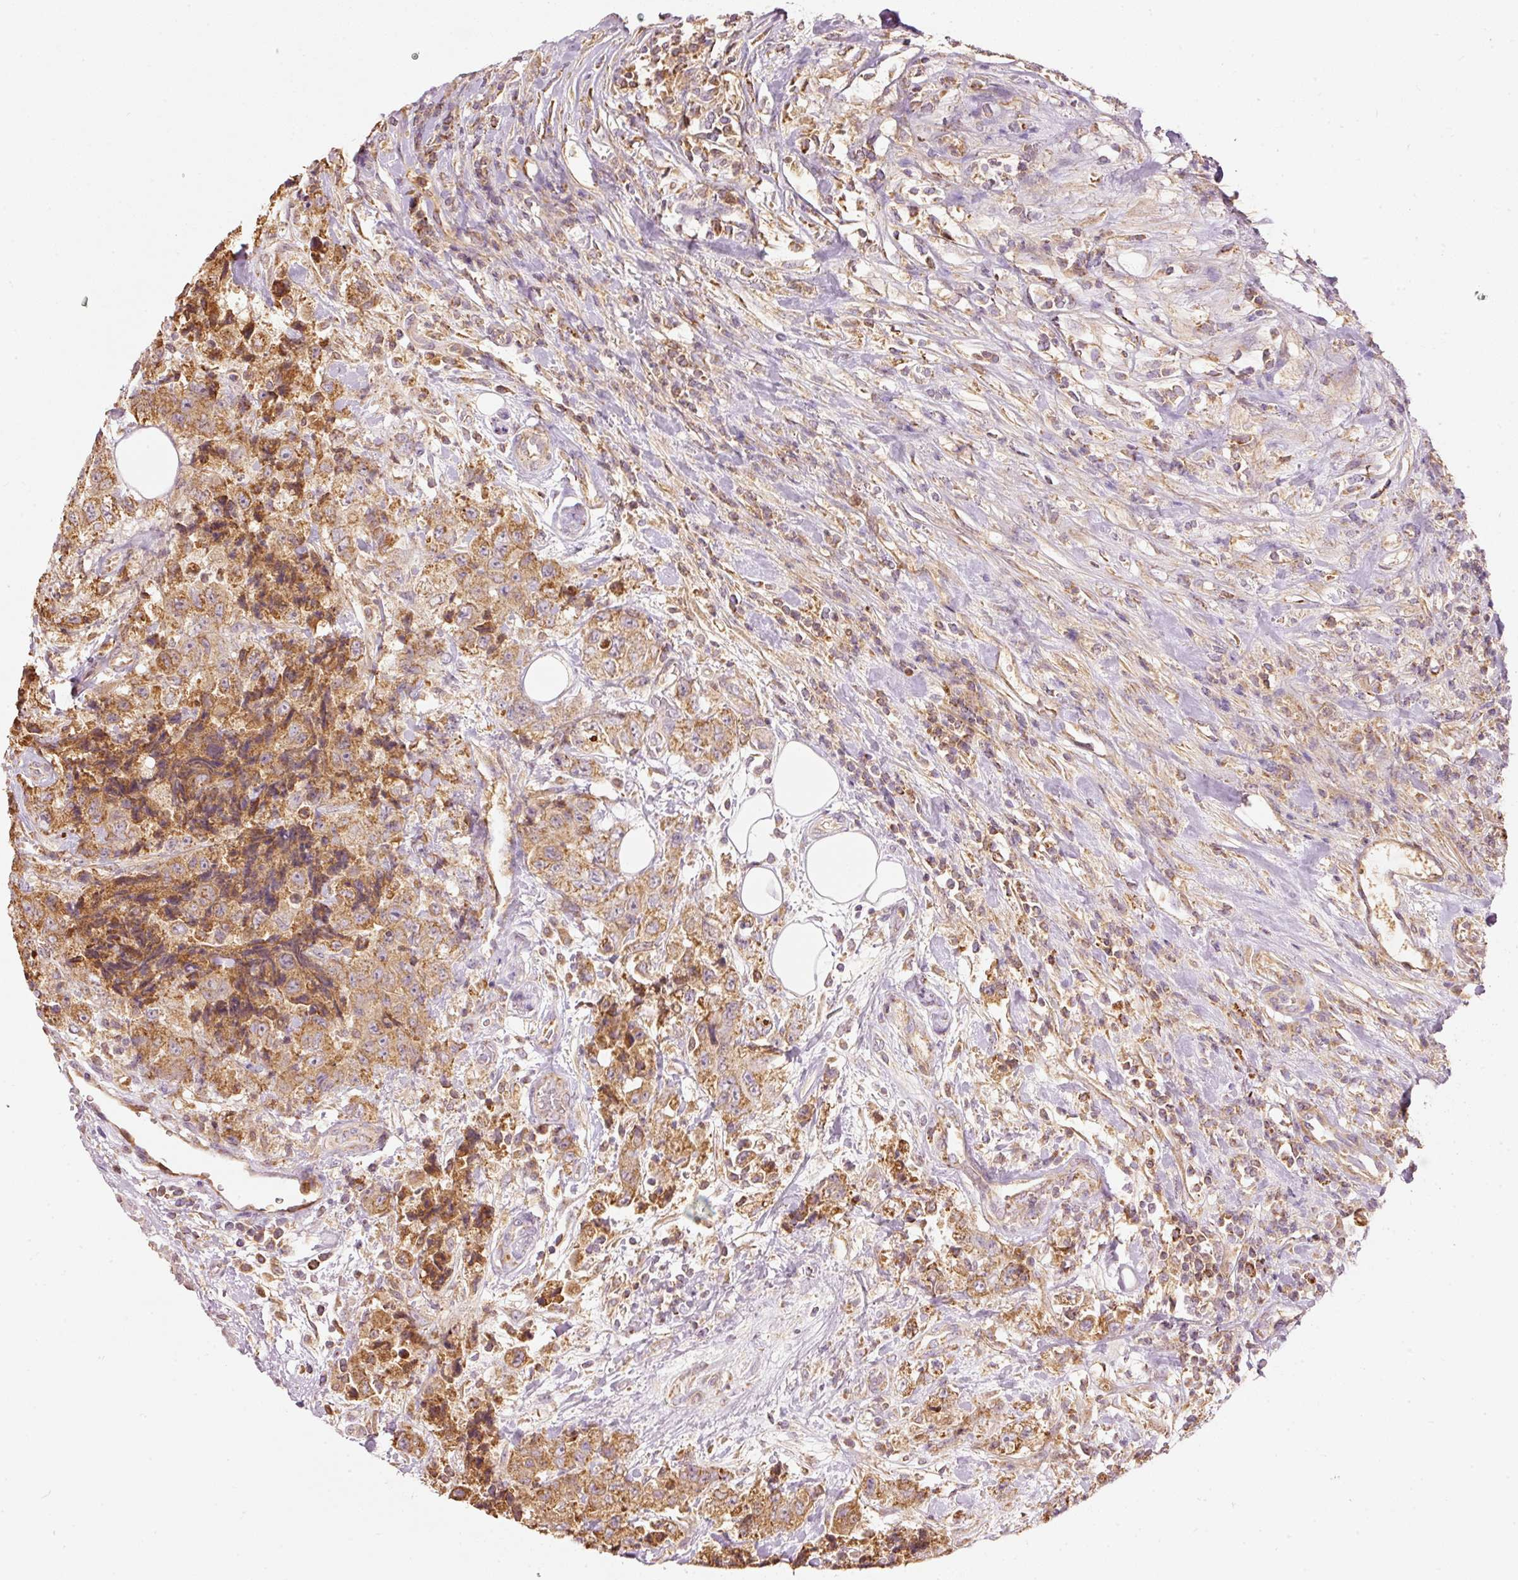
{"staining": {"intensity": "moderate", "quantity": ">75%", "location": "cytoplasmic/membranous"}, "tissue": "urothelial cancer", "cell_type": "Tumor cells", "image_type": "cancer", "snomed": [{"axis": "morphology", "description": "Urothelial carcinoma, High grade"}, {"axis": "topography", "description": "Urinary bladder"}], "caption": "A histopathology image of urothelial cancer stained for a protein reveals moderate cytoplasmic/membranous brown staining in tumor cells. (DAB (3,3'-diaminobenzidine) IHC, brown staining for protein, blue staining for nuclei).", "gene": "PSENEN", "patient": {"sex": "female", "age": 78}}